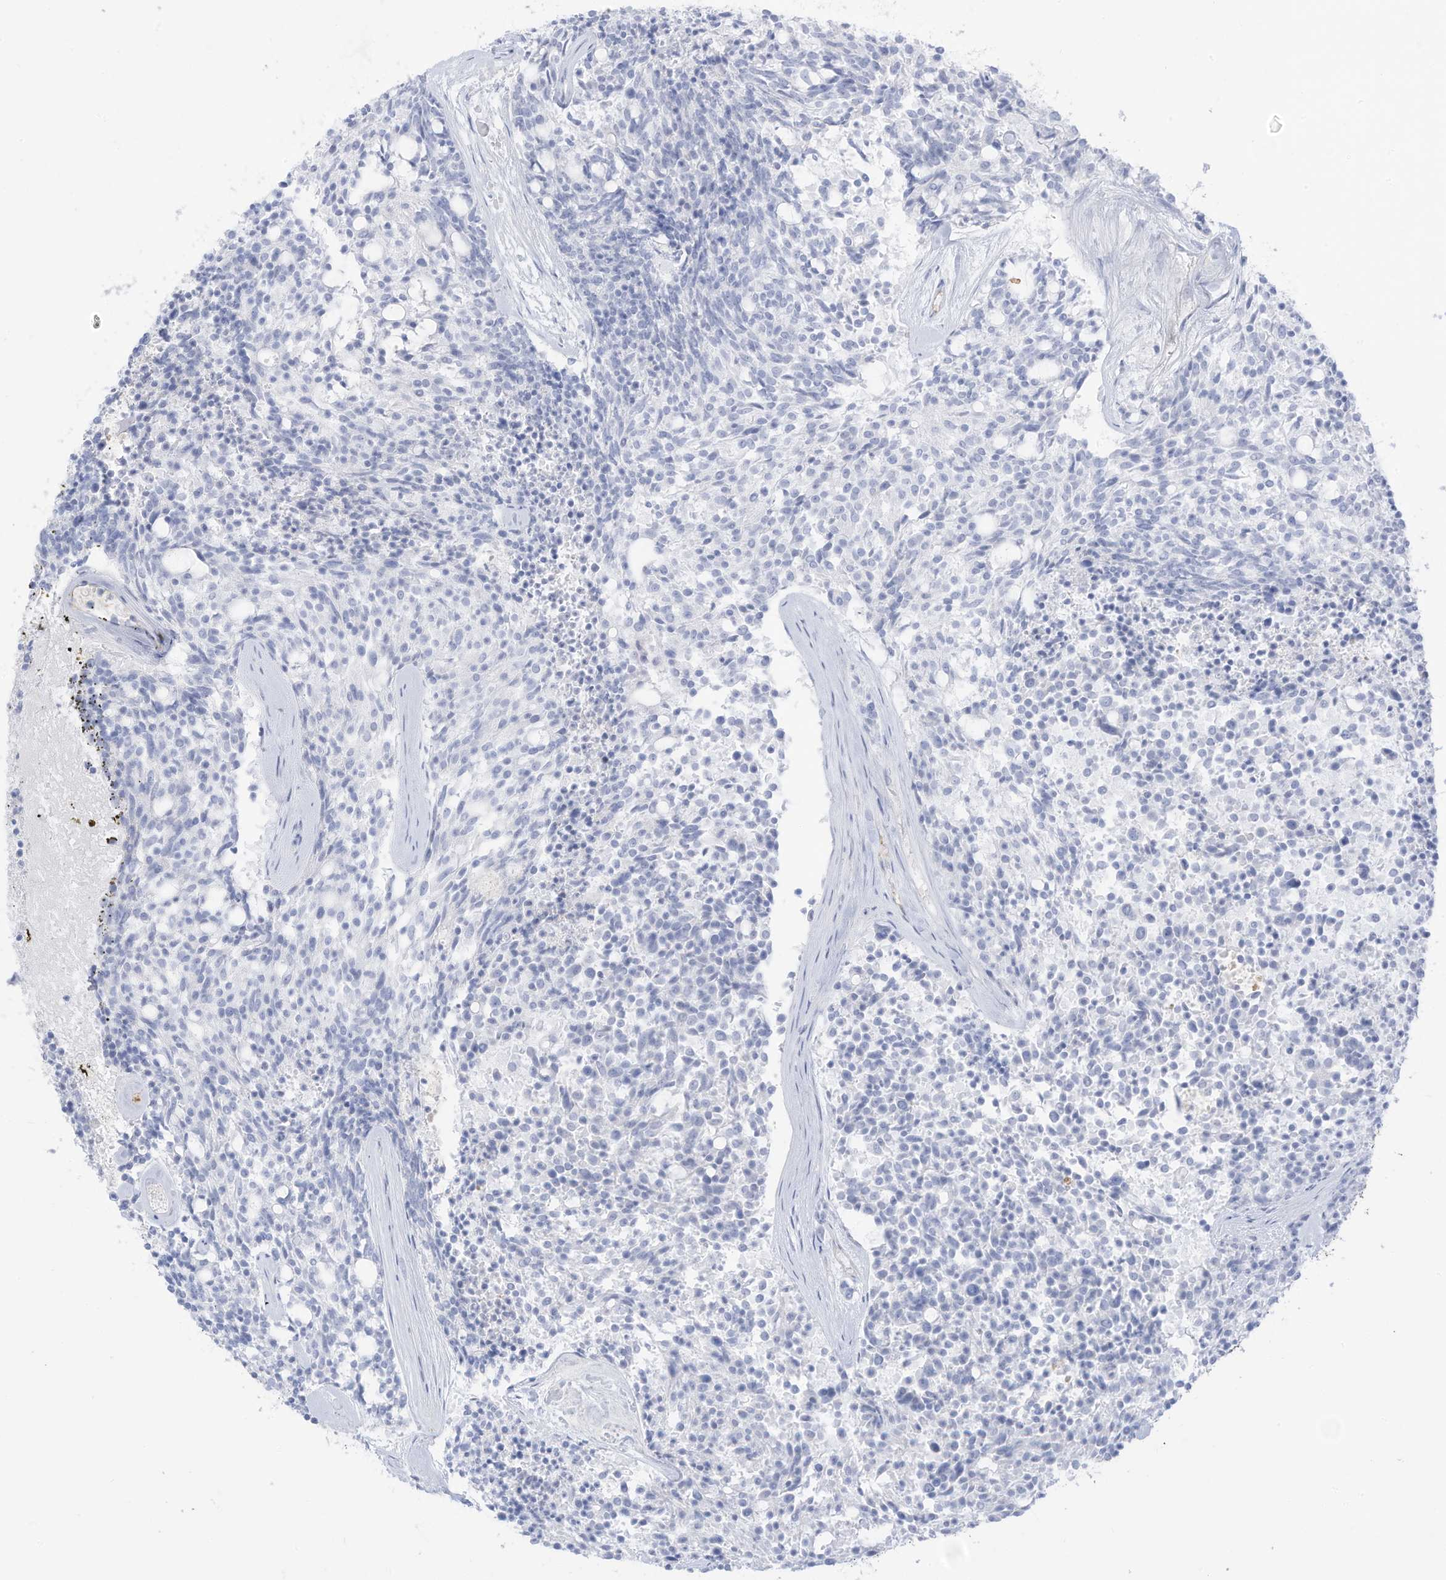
{"staining": {"intensity": "negative", "quantity": "none", "location": "none"}, "tissue": "carcinoid", "cell_type": "Tumor cells", "image_type": "cancer", "snomed": [{"axis": "morphology", "description": "Carcinoid, malignant, NOS"}, {"axis": "topography", "description": "Pancreas"}], "caption": "Tumor cells are negative for protein expression in human malignant carcinoid. The staining was performed using DAB (3,3'-diaminobenzidine) to visualize the protein expression in brown, while the nuclei were stained in blue with hematoxylin (Magnification: 20x).", "gene": "HSD17B13", "patient": {"sex": "female", "age": 54}}